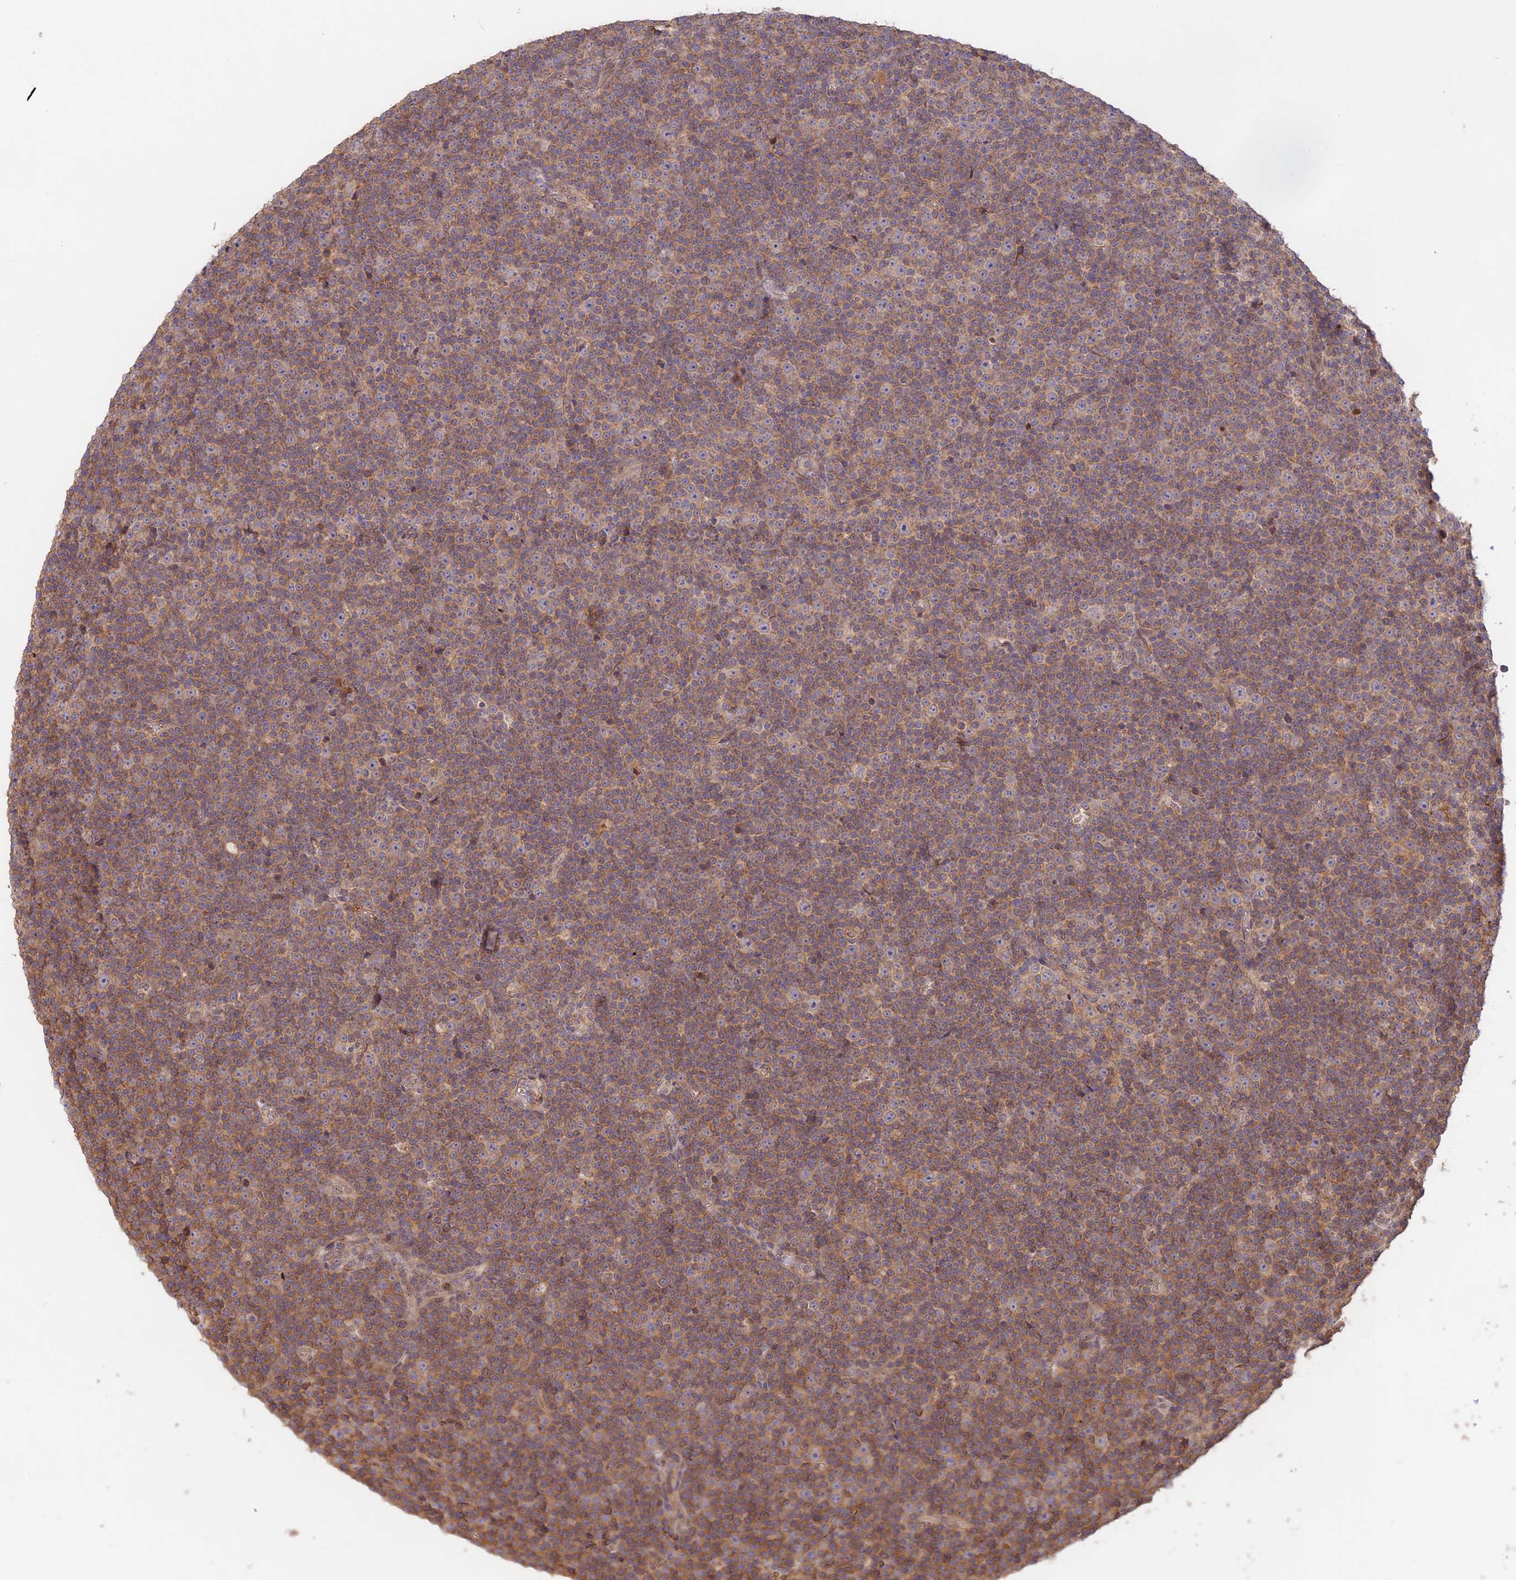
{"staining": {"intensity": "weak", "quantity": ">75%", "location": "cytoplasmic/membranous"}, "tissue": "lymphoma", "cell_type": "Tumor cells", "image_type": "cancer", "snomed": [{"axis": "morphology", "description": "Malignant lymphoma, non-Hodgkin's type, Low grade"}, {"axis": "topography", "description": "Lymph node"}], "caption": "Immunohistochemistry (IHC) histopathology image of neoplastic tissue: human low-grade malignant lymphoma, non-Hodgkin's type stained using IHC shows low levels of weak protein expression localized specifically in the cytoplasmic/membranous of tumor cells, appearing as a cytoplasmic/membranous brown color.", "gene": "CLCF1", "patient": {"sex": "female", "age": 67}}